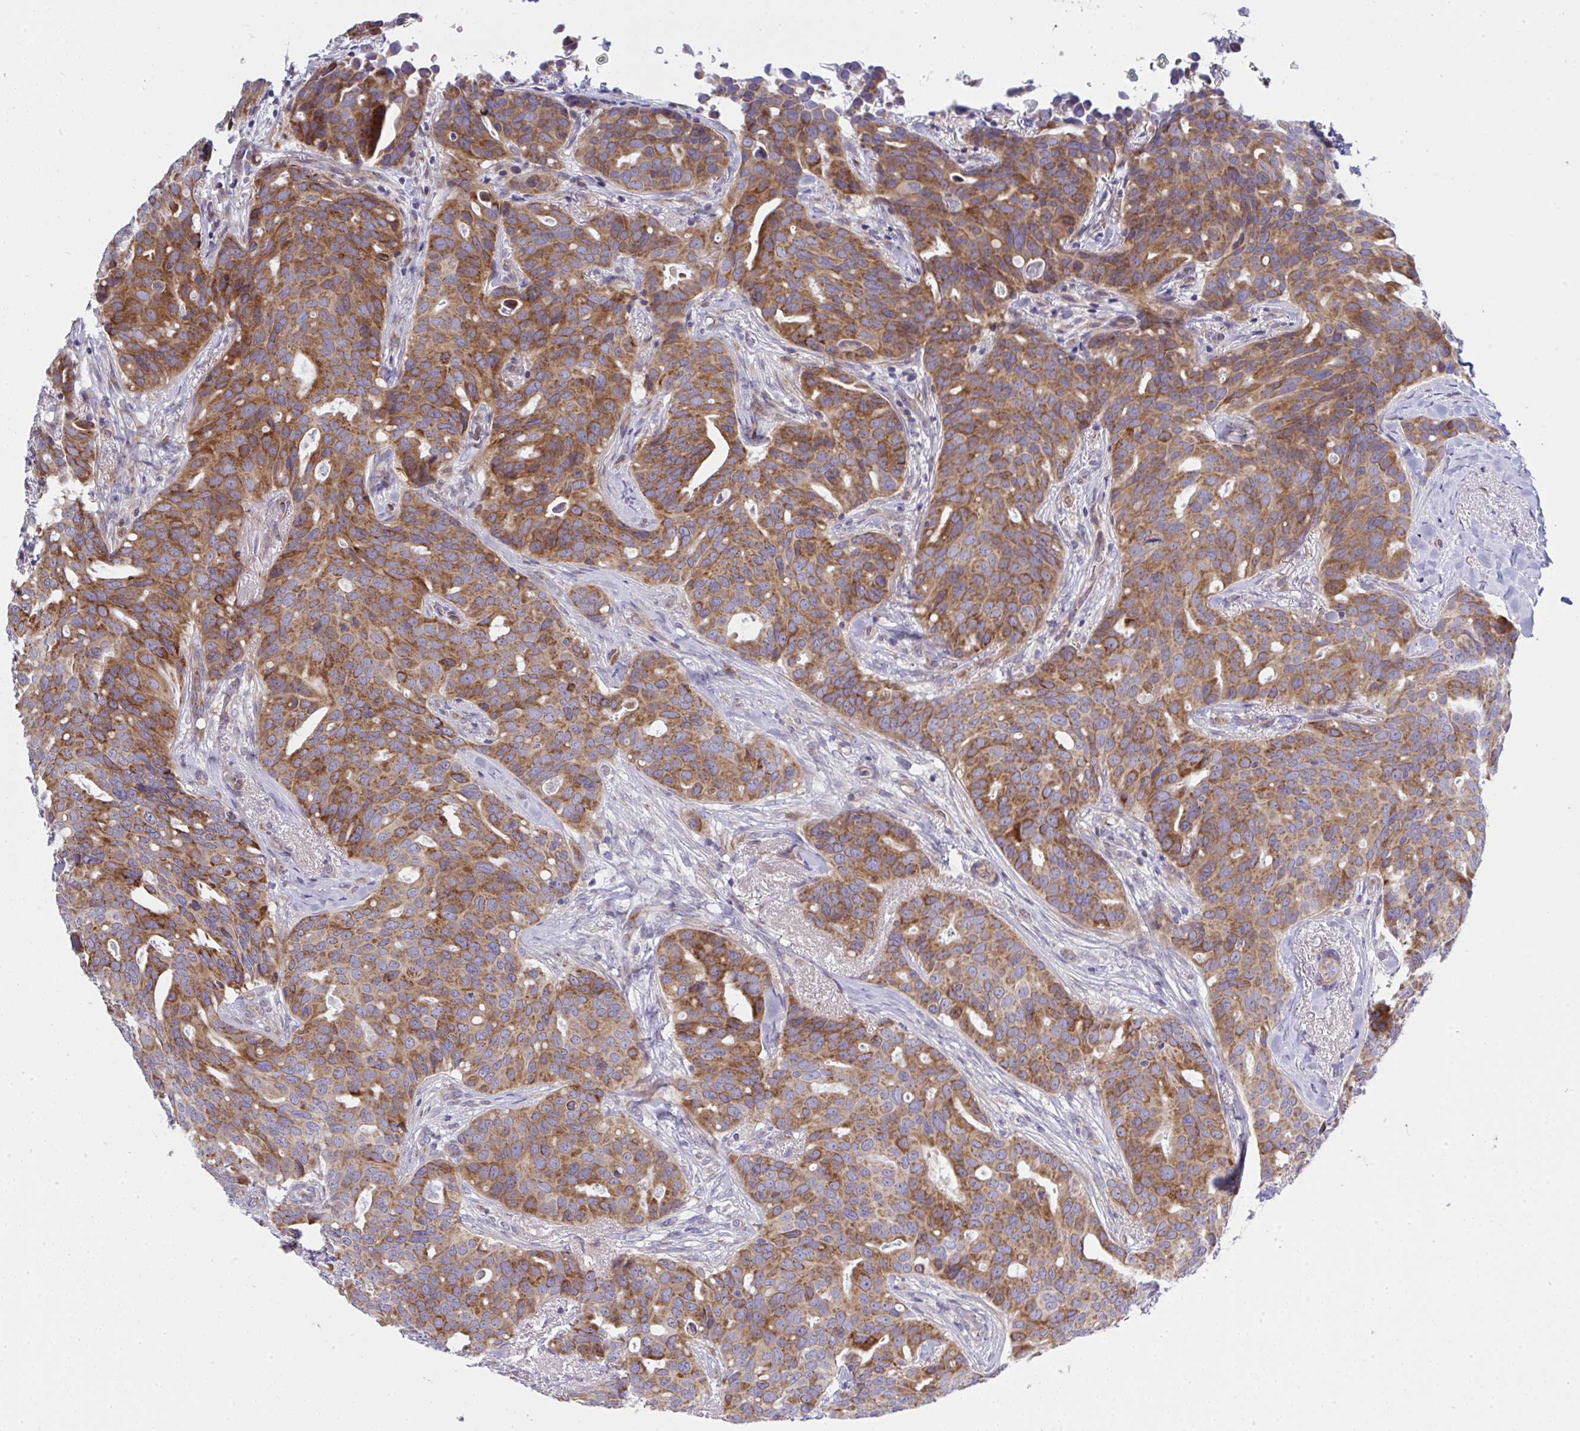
{"staining": {"intensity": "moderate", "quantity": ">75%", "location": "cytoplasmic/membranous"}, "tissue": "breast cancer", "cell_type": "Tumor cells", "image_type": "cancer", "snomed": [{"axis": "morphology", "description": "Duct carcinoma"}, {"axis": "topography", "description": "Breast"}], "caption": "Immunohistochemical staining of breast cancer (intraductal carcinoma) reveals medium levels of moderate cytoplasmic/membranous staining in about >75% of tumor cells. (DAB (3,3'-diaminobenzidine) IHC, brown staining for protein, blue staining for nuclei).", "gene": "NTN1", "patient": {"sex": "female", "age": 54}}